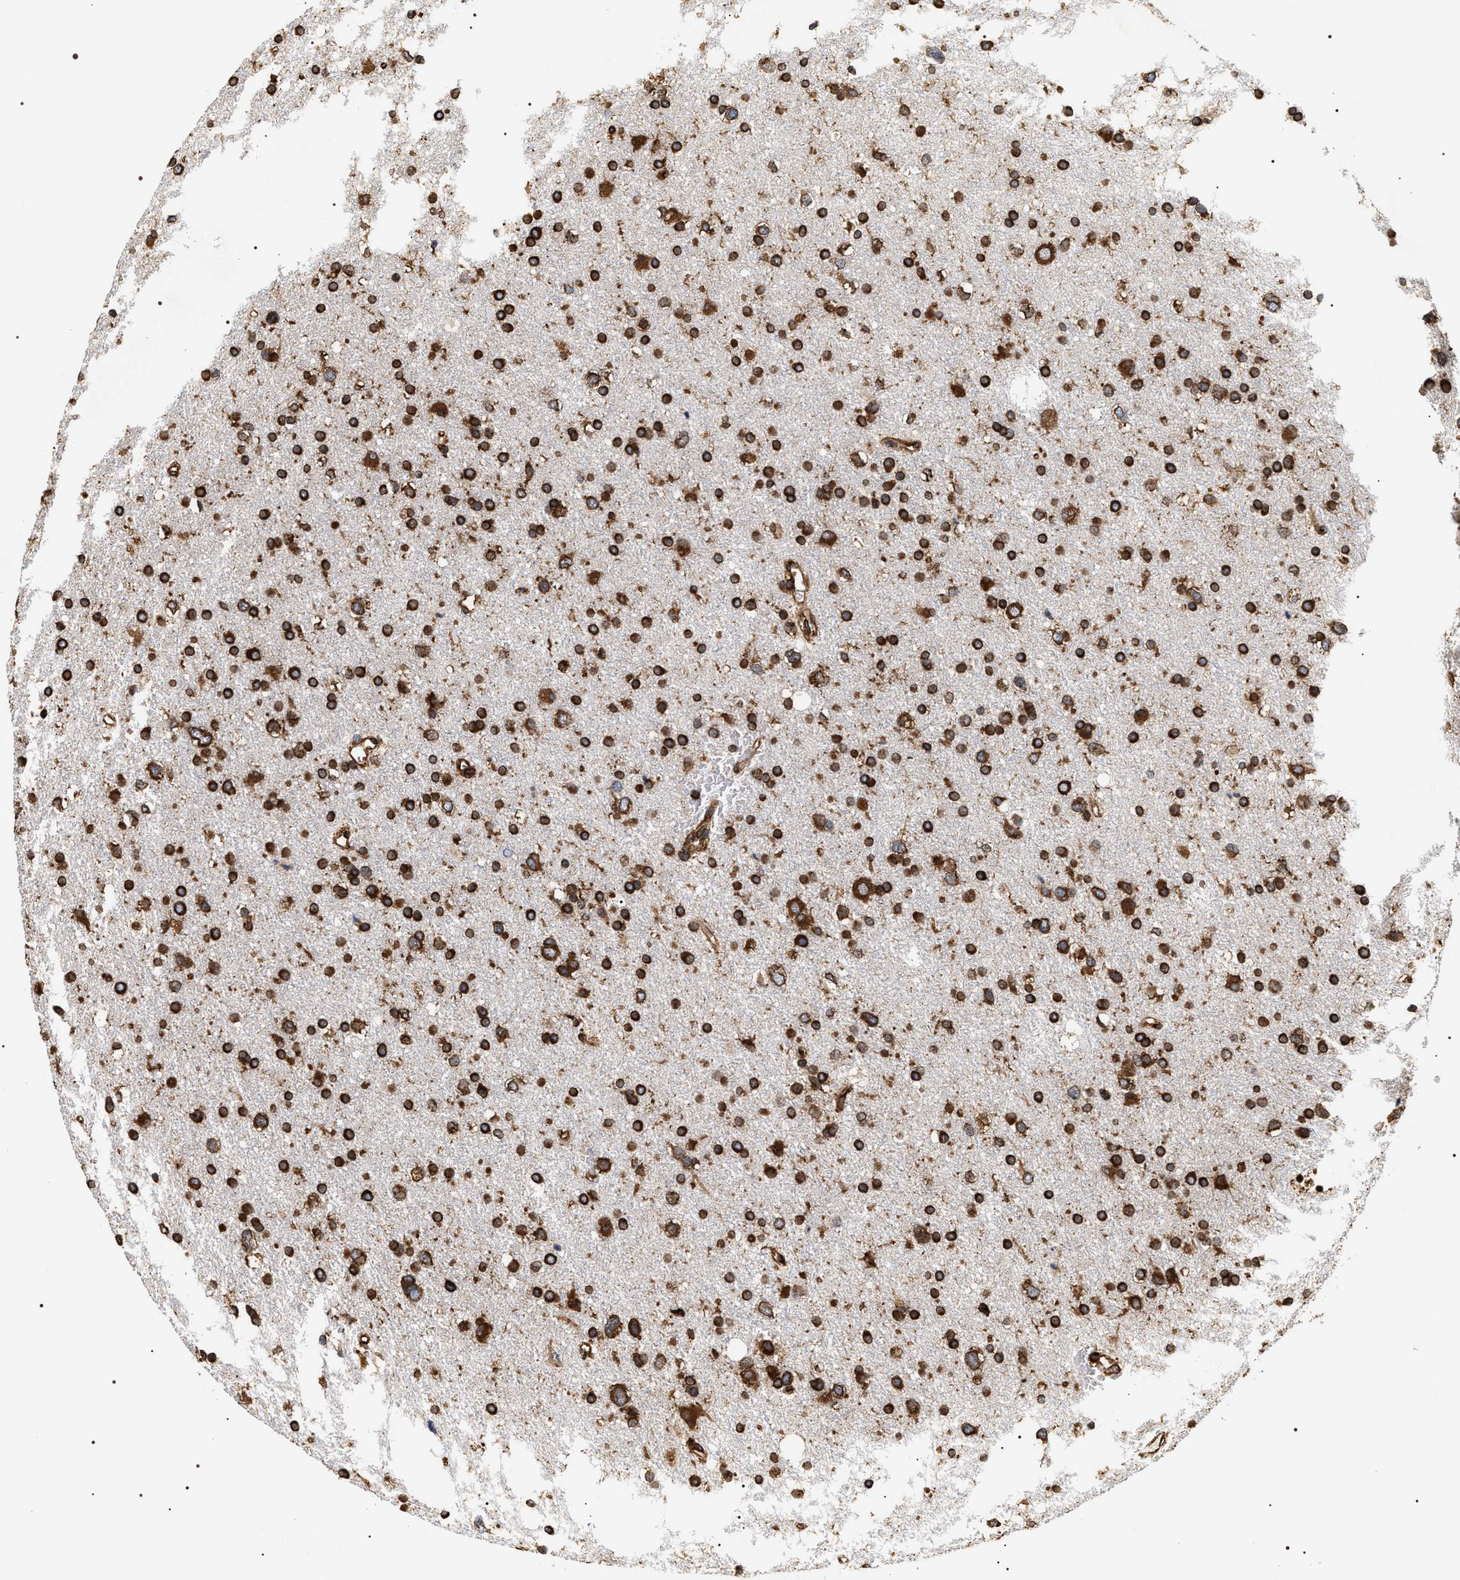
{"staining": {"intensity": "strong", "quantity": ">75%", "location": "cytoplasmic/membranous"}, "tissue": "glioma", "cell_type": "Tumor cells", "image_type": "cancer", "snomed": [{"axis": "morphology", "description": "Glioma, malignant, Low grade"}, {"axis": "topography", "description": "Brain"}], "caption": "This is an image of immunohistochemistry staining of malignant glioma (low-grade), which shows strong staining in the cytoplasmic/membranous of tumor cells.", "gene": "SERBP1", "patient": {"sex": "female", "age": 37}}